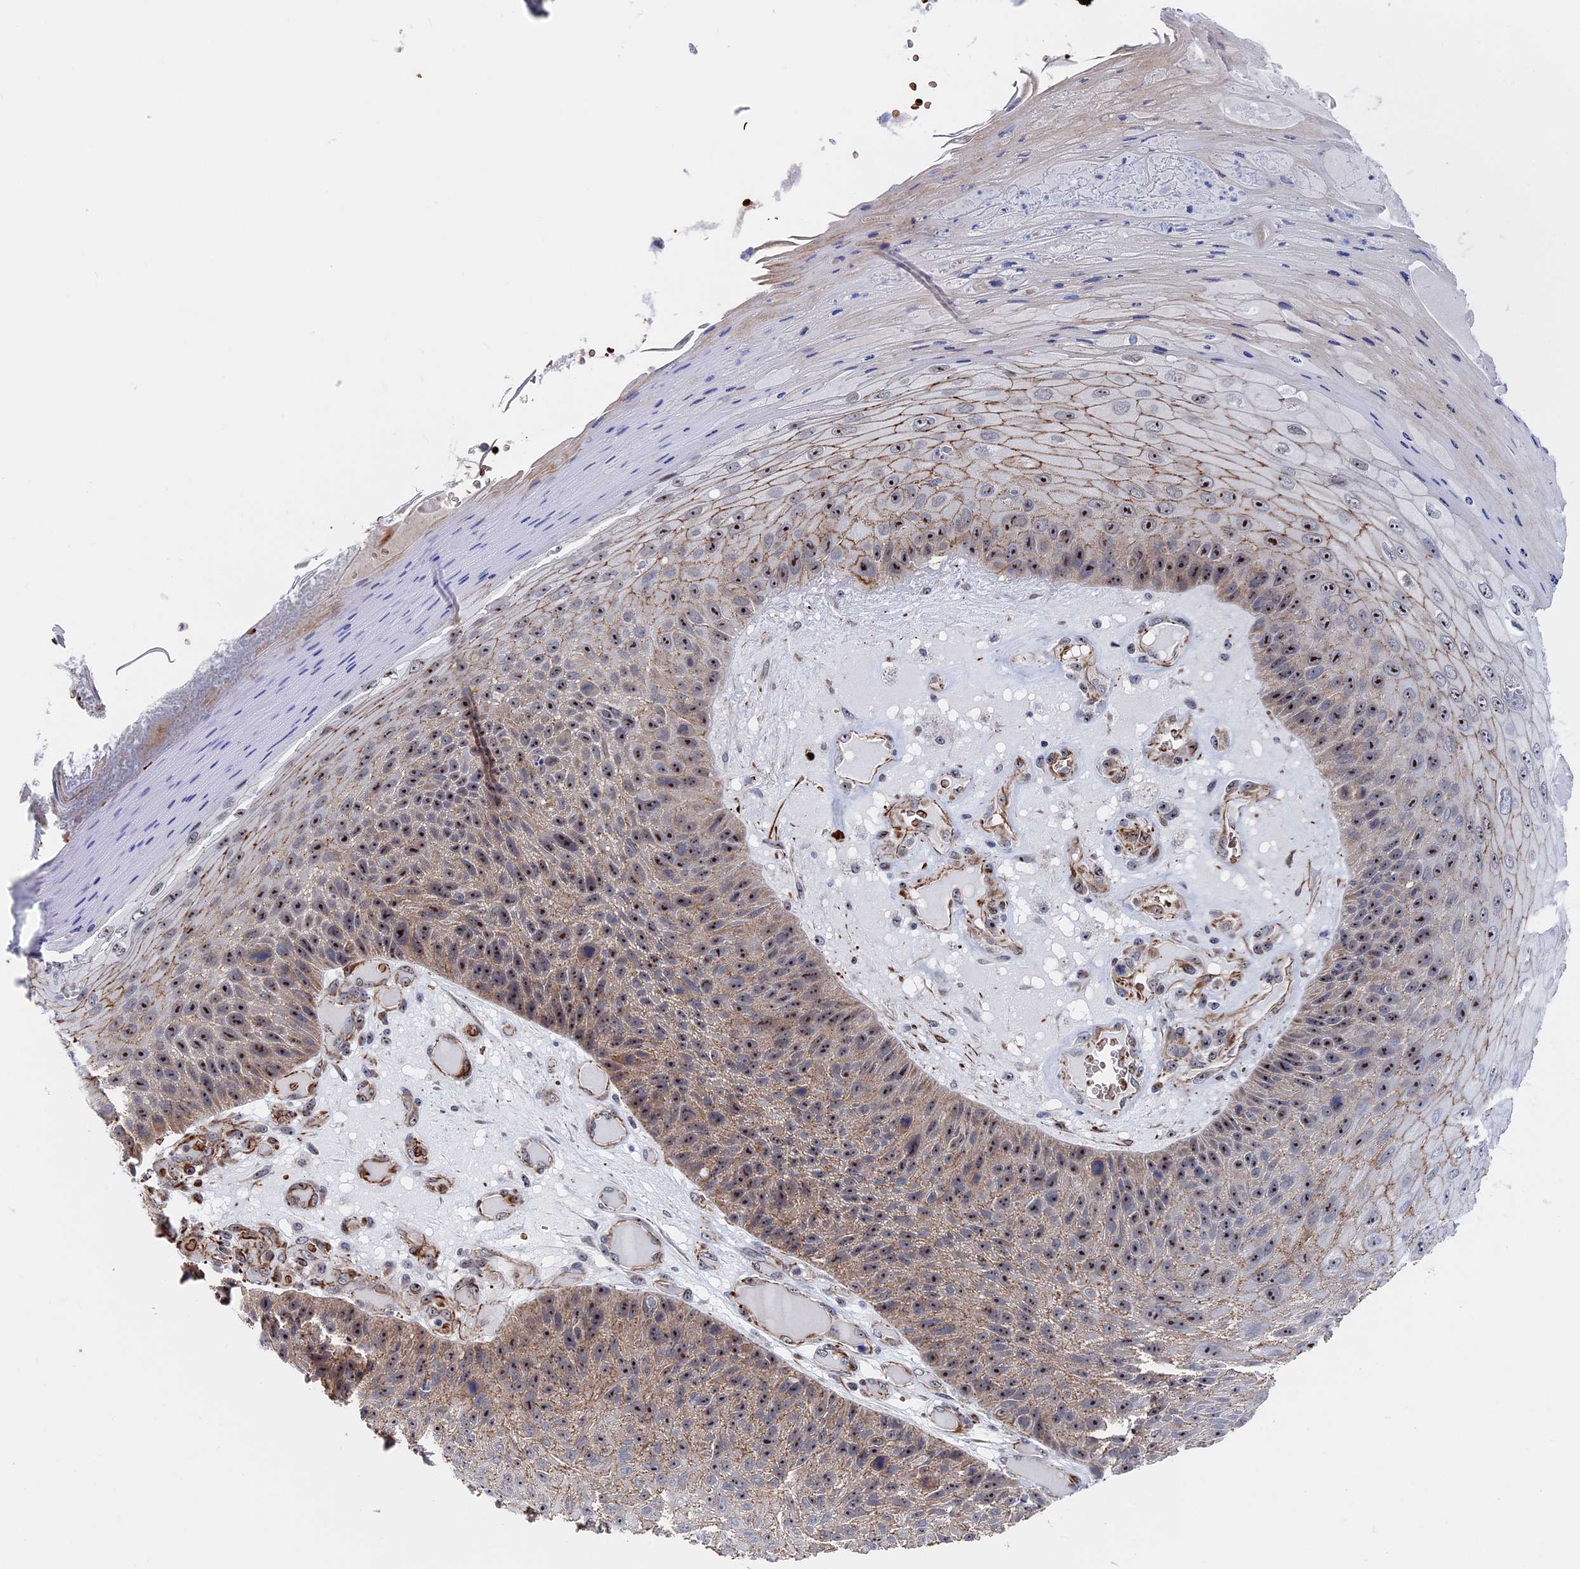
{"staining": {"intensity": "strong", "quantity": ">75%", "location": "cytoplasmic/membranous,nuclear"}, "tissue": "skin cancer", "cell_type": "Tumor cells", "image_type": "cancer", "snomed": [{"axis": "morphology", "description": "Squamous cell carcinoma, NOS"}, {"axis": "topography", "description": "Skin"}], "caption": "Strong cytoplasmic/membranous and nuclear protein positivity is present in approximately >75% of tumor cells in skin cancer.", "gene": "EXOSC9", "patient": {"sex": "female", "age": 88}}